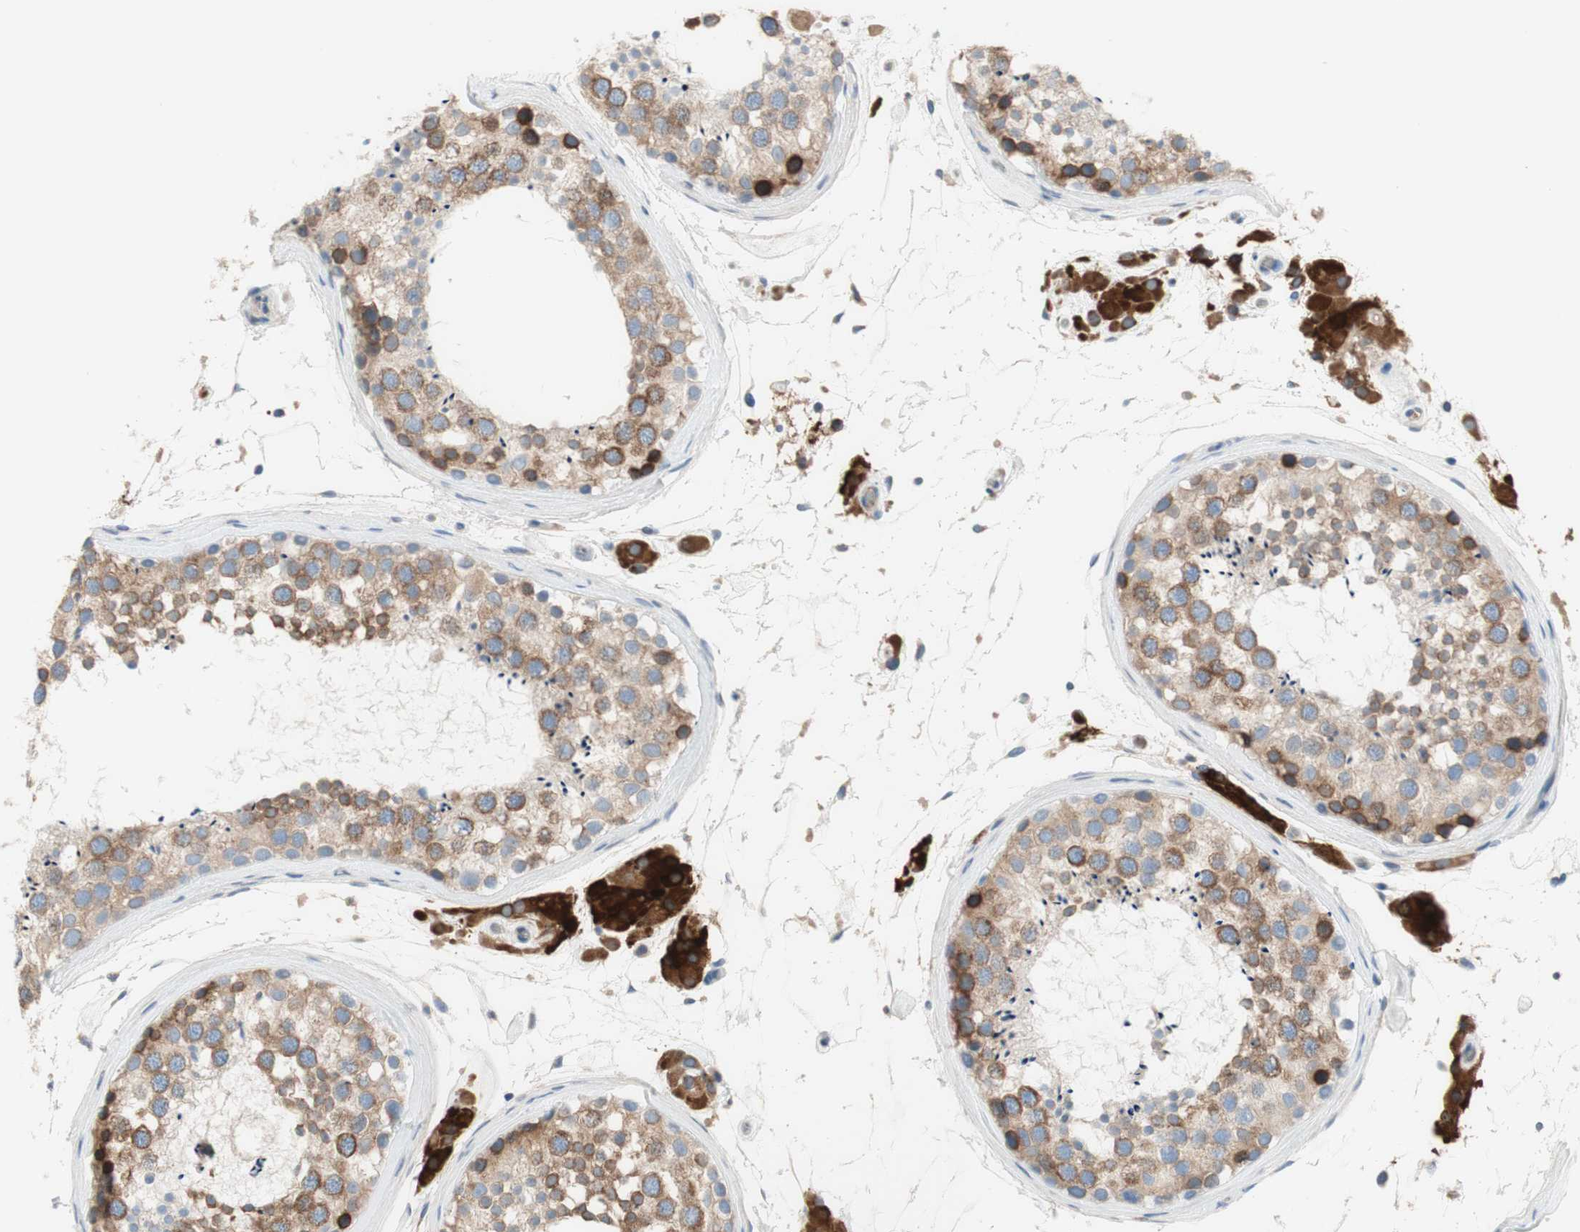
{"staining": {"intensity": "moderate", "quantity": ">75%", "location": "cytoplasmic/membranous"}, "tissue": "testis", "cell_type": "Cells in seminiferous ducts", "image_type": "normal", "snomed": [{"axis": "morphology", "description": "Normal tissue, NOS"}, {"axis": "topography", "description": "Testis"}], "caption": "Immunohistochemical staining of normal human testis shows medium levels of moderate cytoplasmic/membranous staining in approximately >75% of cells in seminiferous ducts.", "gene": "FDFT1", "patient": {"sex": "male", "age": 46}}